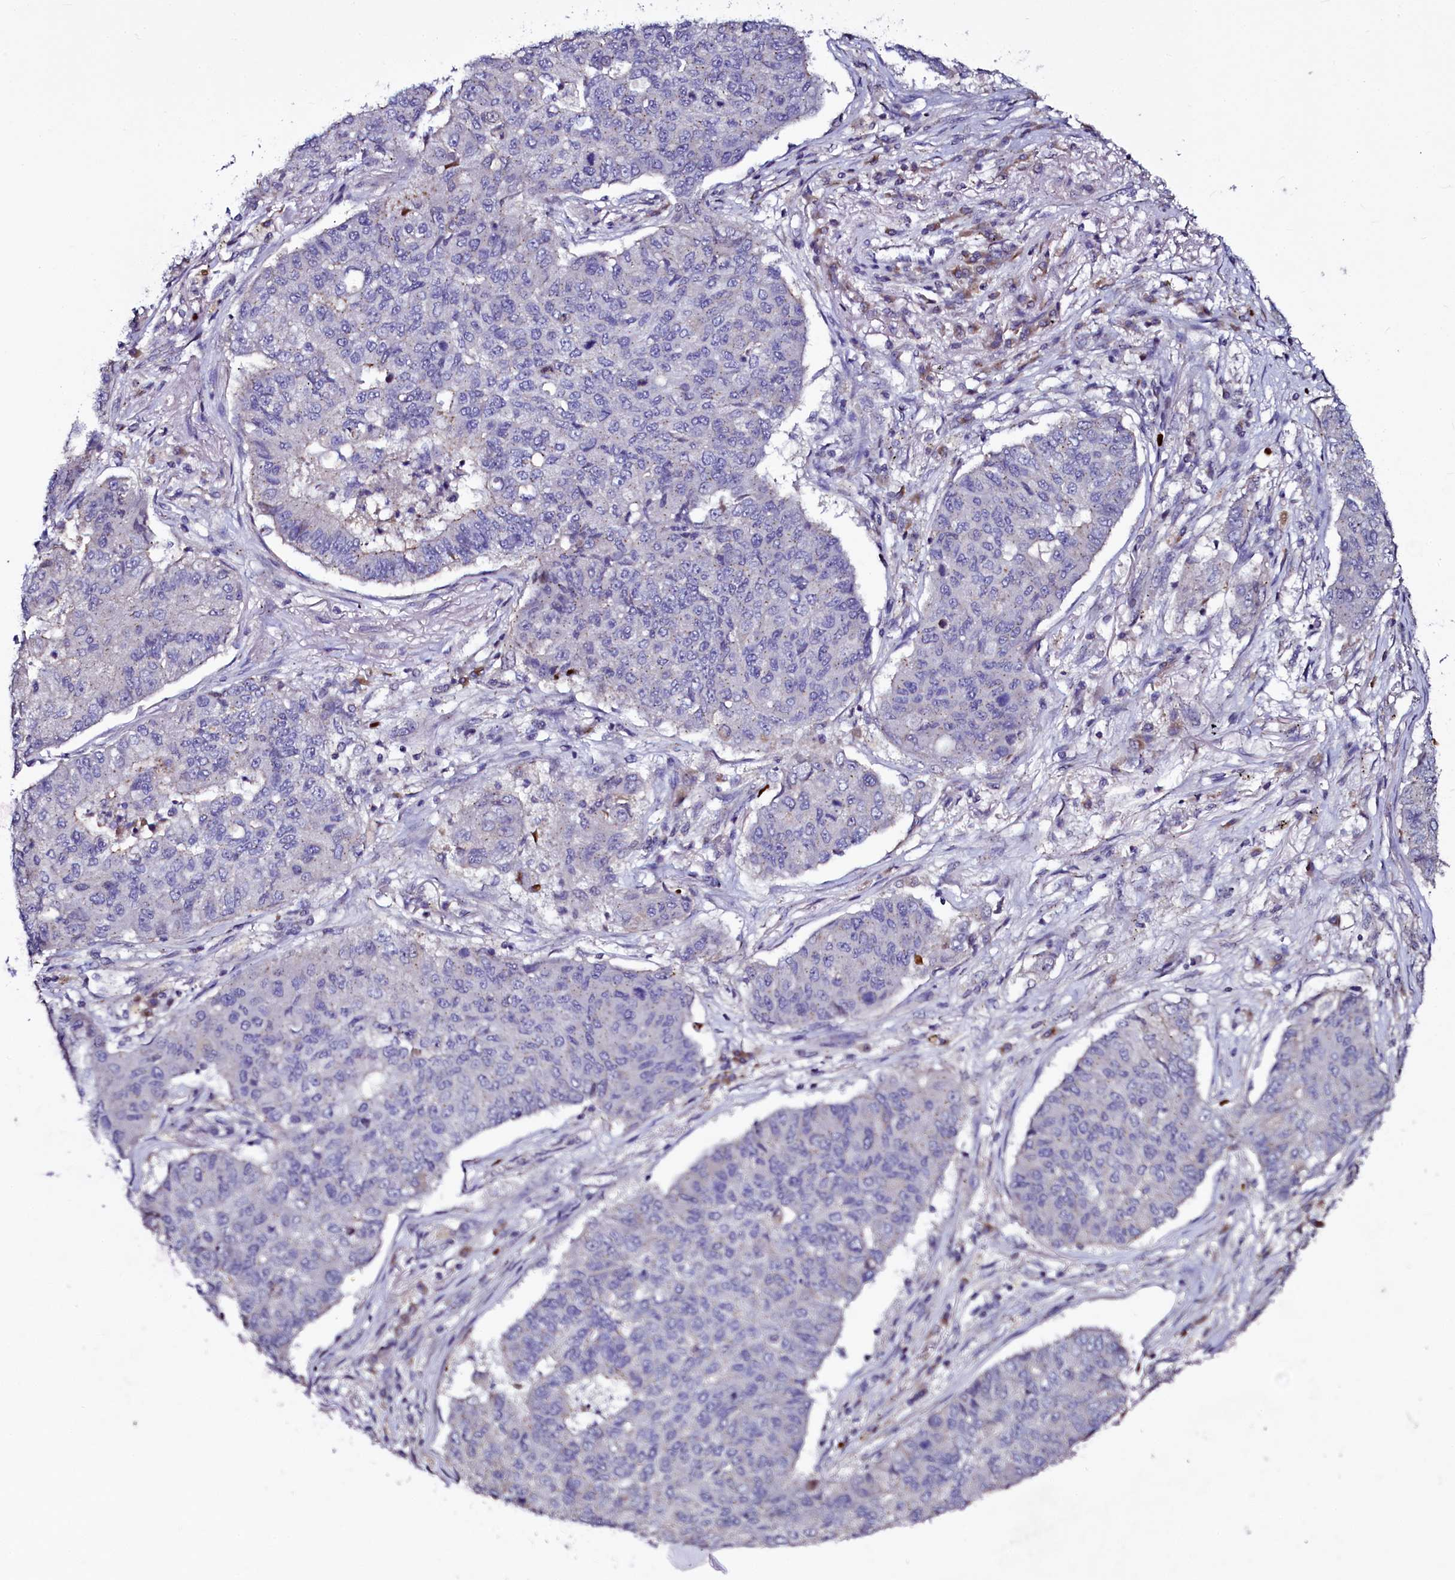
{"staining": {"intensity": "negative", "quantity": "none", "location": "none"}, "tissue": "lung cancer", "cell_type": "Tumor cells", "image_type": "cancer", "snomed": [{"axis": "morphology", "description": "Squamous cell carcinoma, NOS"}, {"axis": "topography", "description": "Lung"}], "caption": "IHC image of neoplastic tissue: lung cancer (squamous cell carcinoma) stained with DAB reveals no significant protein staining in tumor cells.", "gene": "USPL1", "patient": {"sex": "male", "age": 74}}